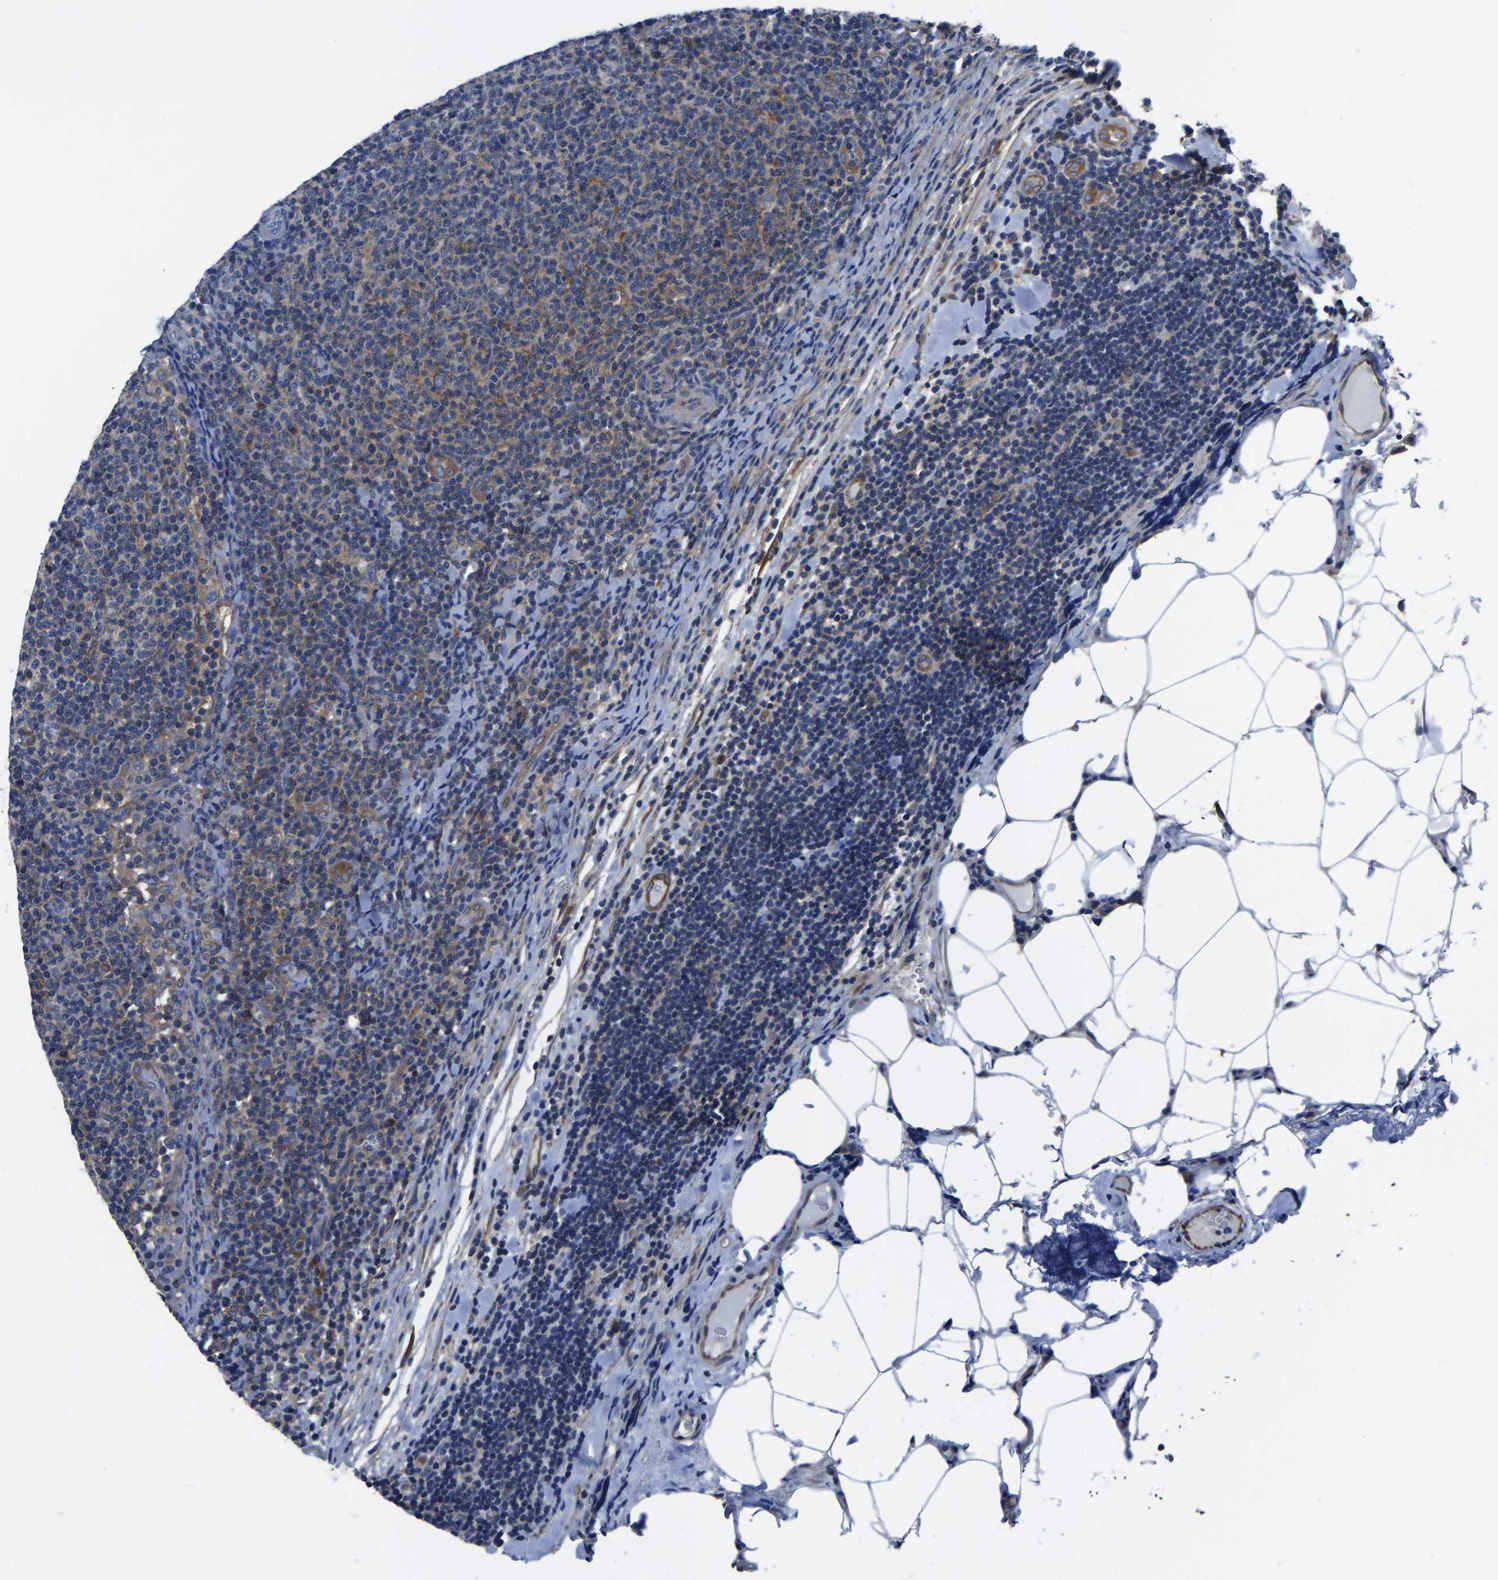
{"staining": {"intensity": "moderate", "quantity": "<25%", "location": "cytoplasmic/membranous"}, "tissue": "lymphoma", "cell_type": "Tumor cells", "image_type": "cancer", "snomed": [{"axis": "morphology", "description": "Malignant lymphoma, non-Hodgkin's type, Low grade"}, {"axis": "topography", "description": "Lymph node"}], "caption": "Protein expression analysis of lymphoma demonstrates moderate cytoplasmic/membranous positivity in about <25% of tumor cells. (Brightfield microscopy of DAB IHC at high magnification).", "gene": "TFG", "patient": {"sex": "male", "age": 66}}